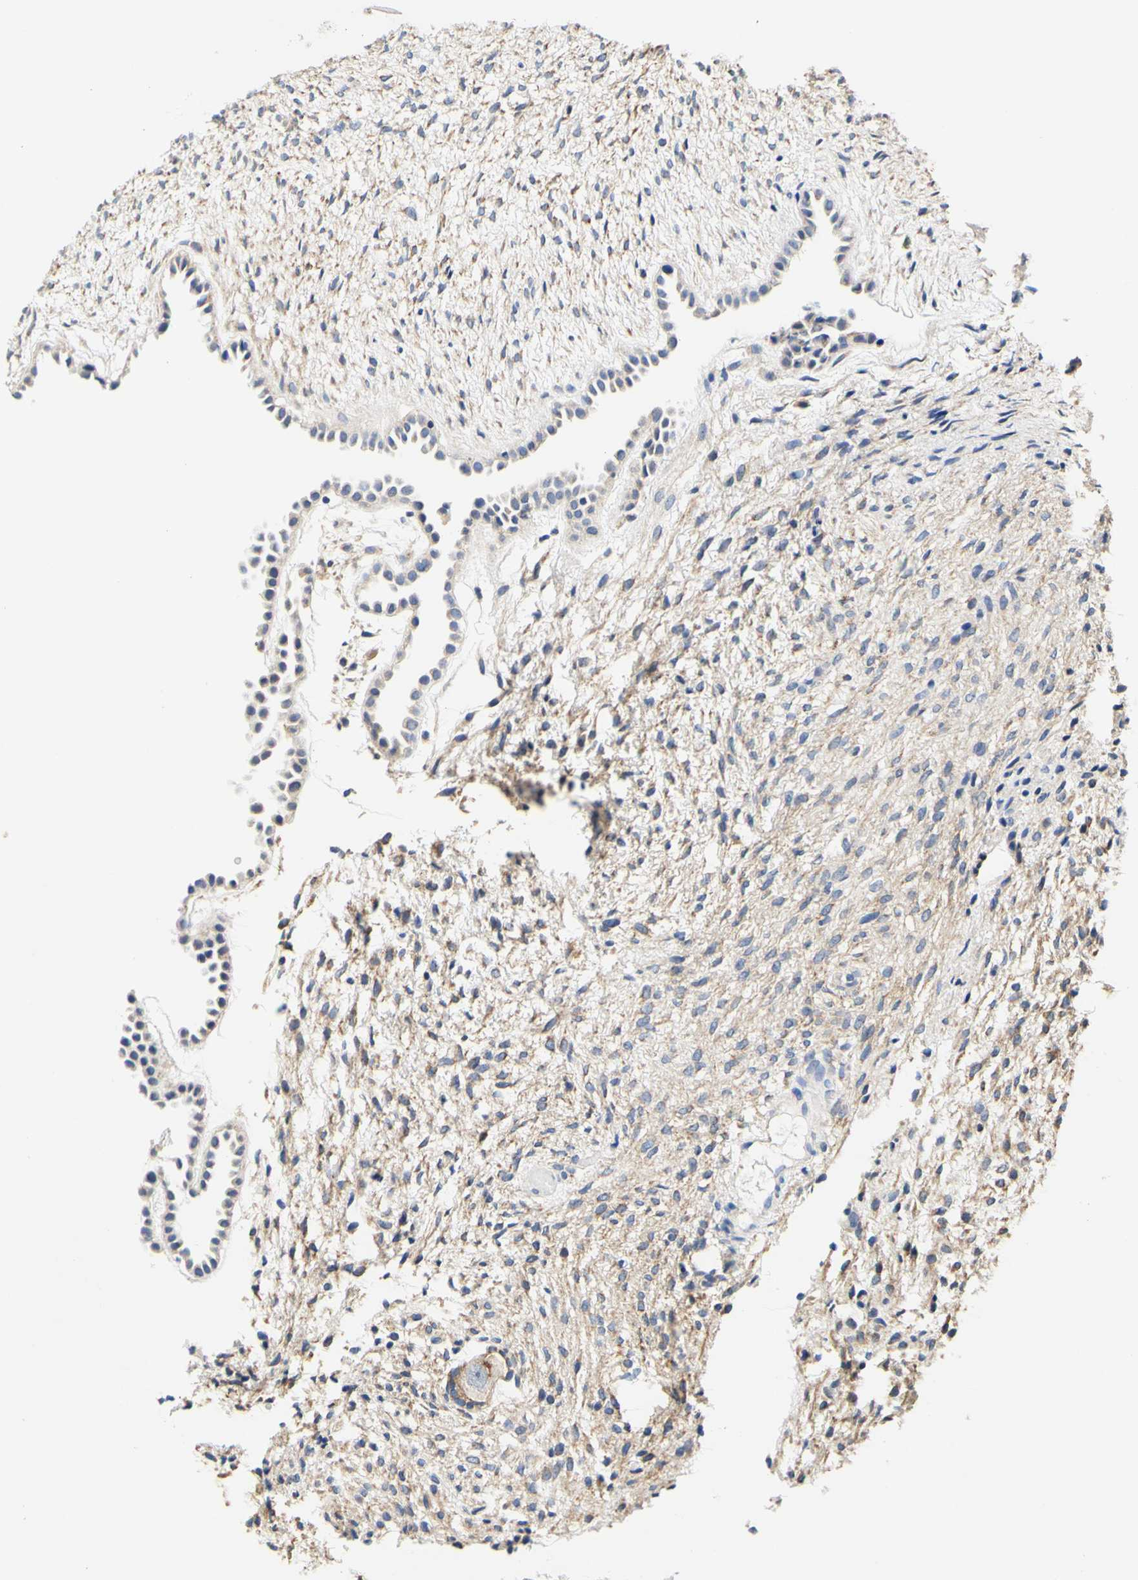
{"staining": {"intensity": "moderate", "quantity": "<25%", "location": "cytoplasmic/membranous"}, "tissue": "ovary", "cell_type": "Follicle cells", "image_type": "normal", "snomed": [{"axis": "morphology", "description": "Normal tissue, NOS"}, {"axis": "morphology", "description": "Cyst, NOS"}, {"axis": "topography", "description": "Ovary"}], "caption": "DAB immunohistochemical staining of normal ovary exhibits moderate cytoplasmic/membranous protein expression in about <25% of follicle cells.", "gene": "CAMK4", "patient": {"sex": "female", "age": 18}}